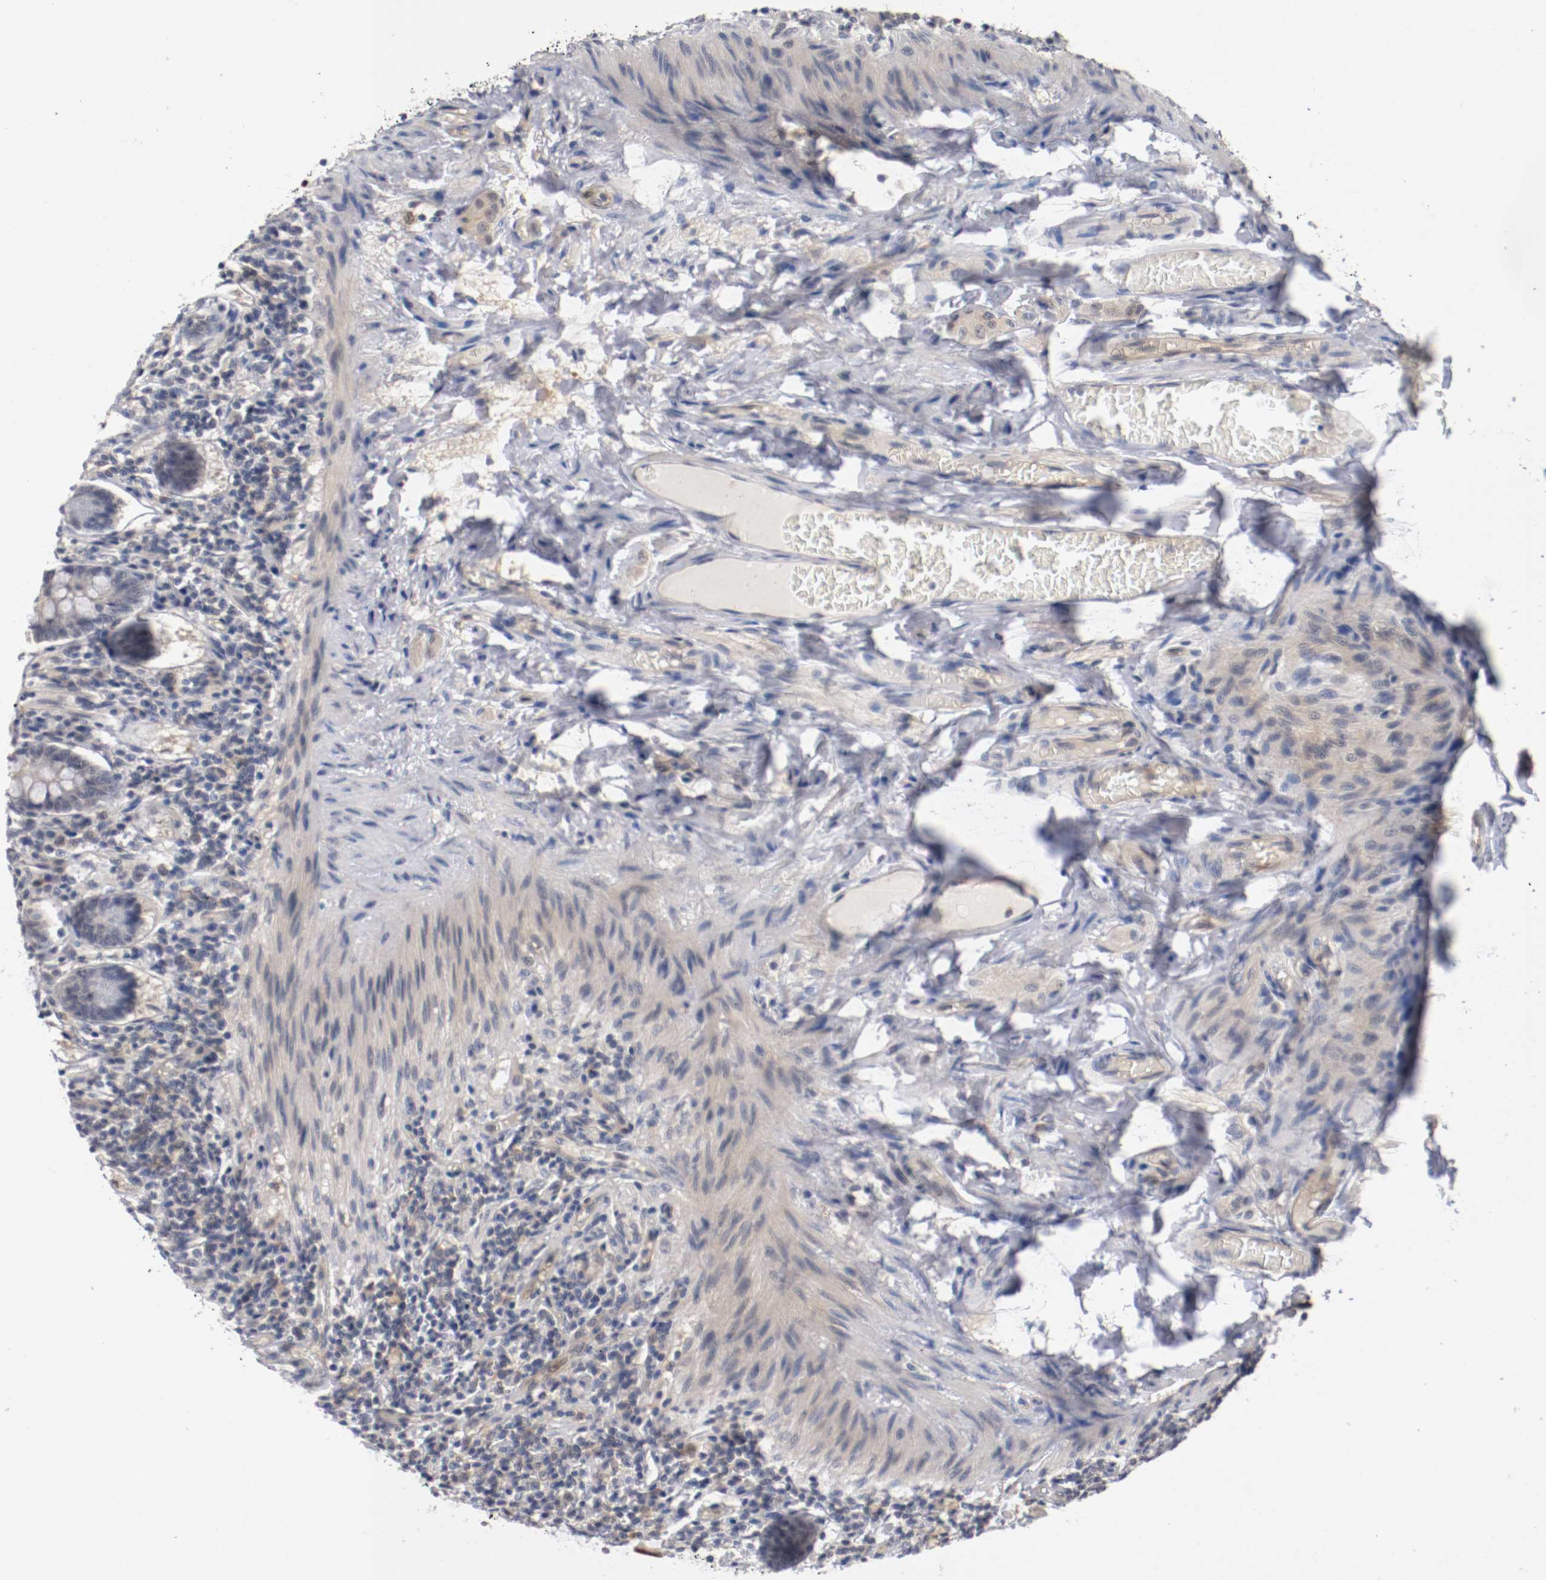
{"staining": {"intensity": "weak", "quantity": "25%-75%", "location": "cytoplasmic/membranous"}, "tissue": "small intestine", "cell_type": "Glandular cells", "image_type": "normal", "snomed": [{"axis": "morphology", "description": "Normal tissue, NOS"}, {"axis": "topography", "description": "Small intestine"}], "caption": "The micrograph displays immunohistochemical staining of unremarkable small intestine. There is weak cytoplasmic/membranous expression is present in approximately 25%-75% of glandular cells.", "gene": "RBM23", "patient": {"sex": "male", "age": 41}}